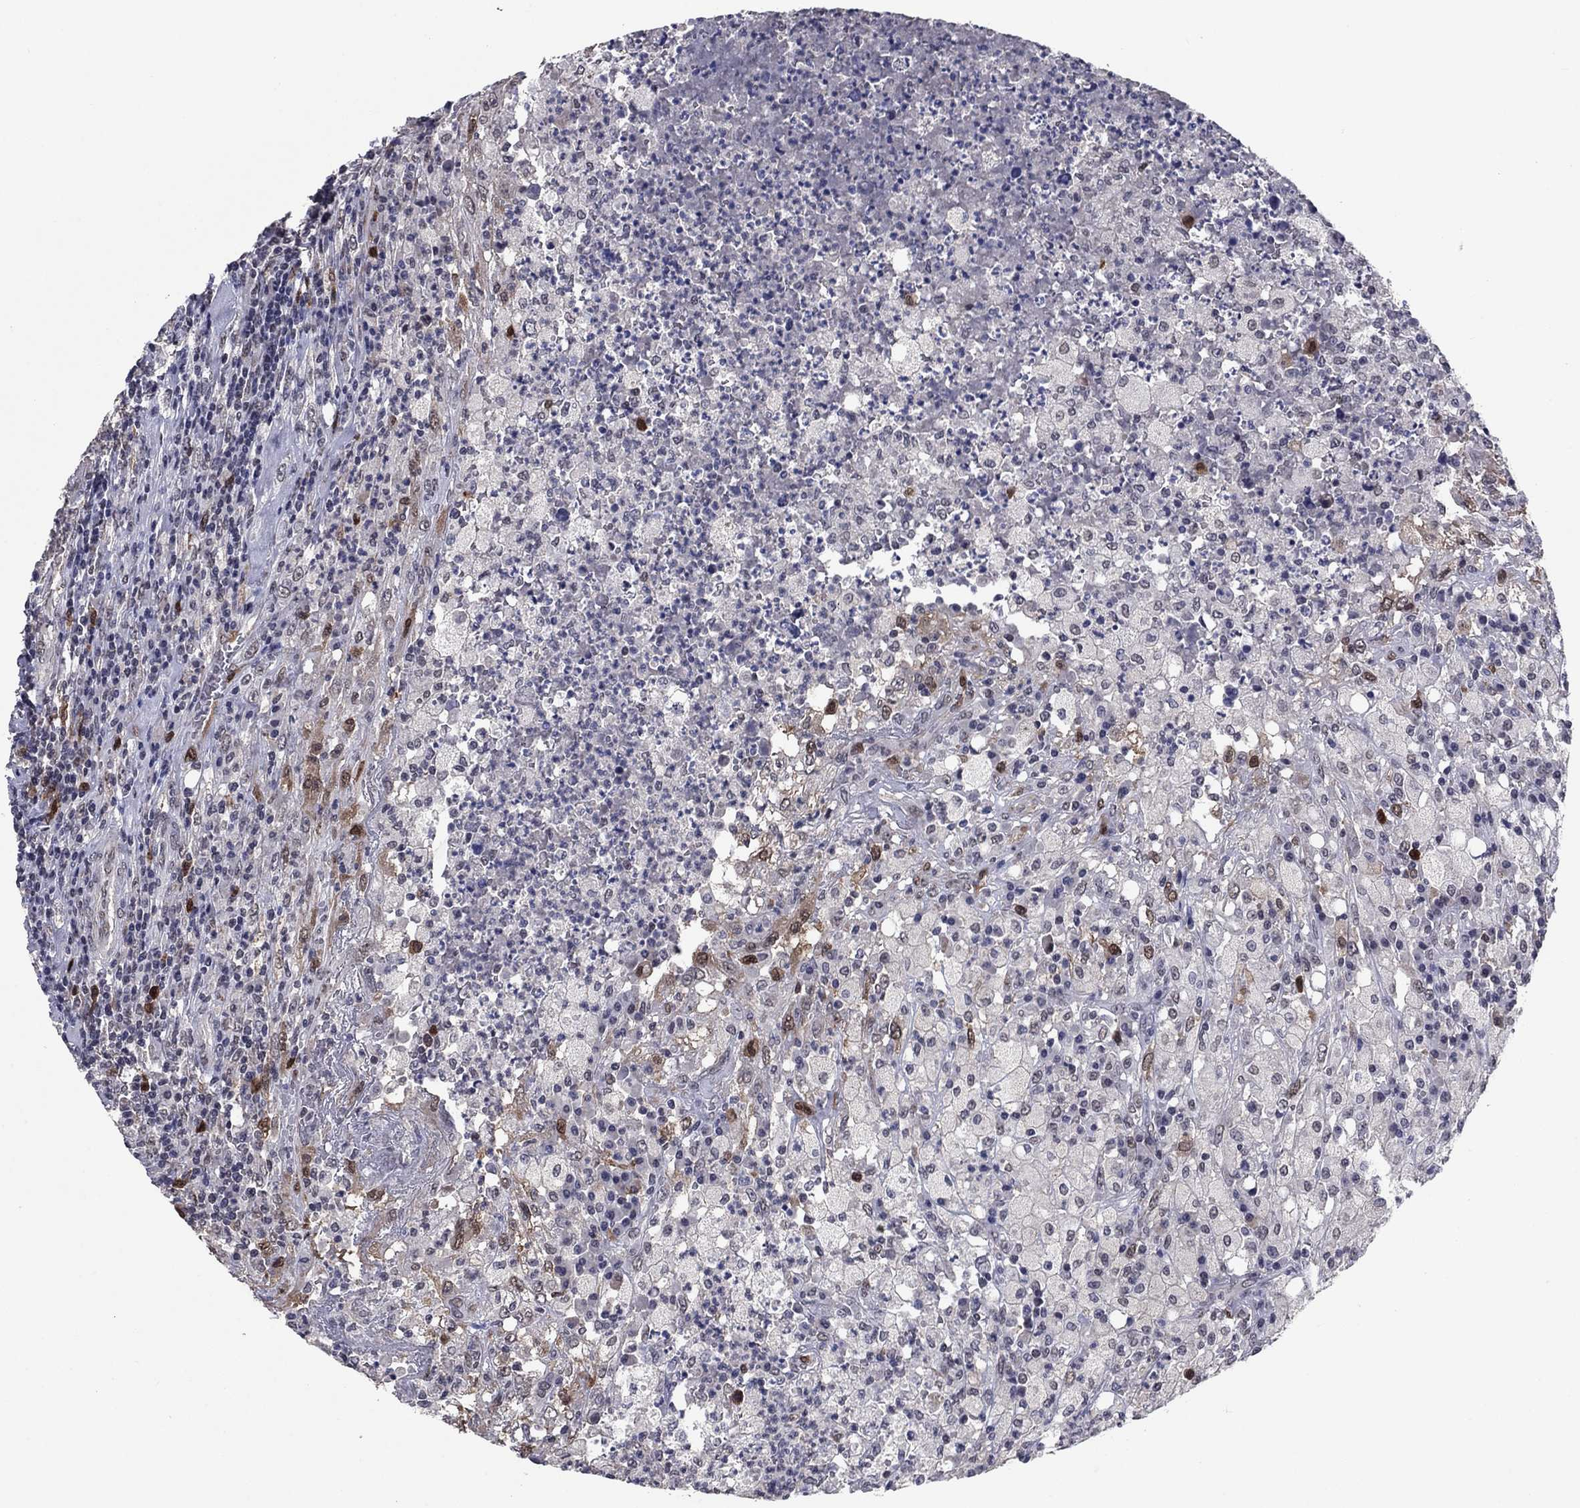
{"staining": {"intensity": "negative", "quantity": "none", "location": "none"}, "tissue": "testis cancer", "cell_type": "Tumor cells", "image_type": "cancer", "snomed": [{"axis": "morphology", "description": "Necrosis, NOS"}, {"axis": "morphology", "description": "Carcinoma, Embryonal, NOS"}, {"axis": "topography", "description": "Testis"}], "caption": "An immunohistochemistry (IHC) histopathology image of embryonal carcinoma (testis) is shown. There is no staining in tumor cells of embryonal carcinoma (testis).", "gene": "TYMS", "patient": {"sex": "male", "age": 19}}